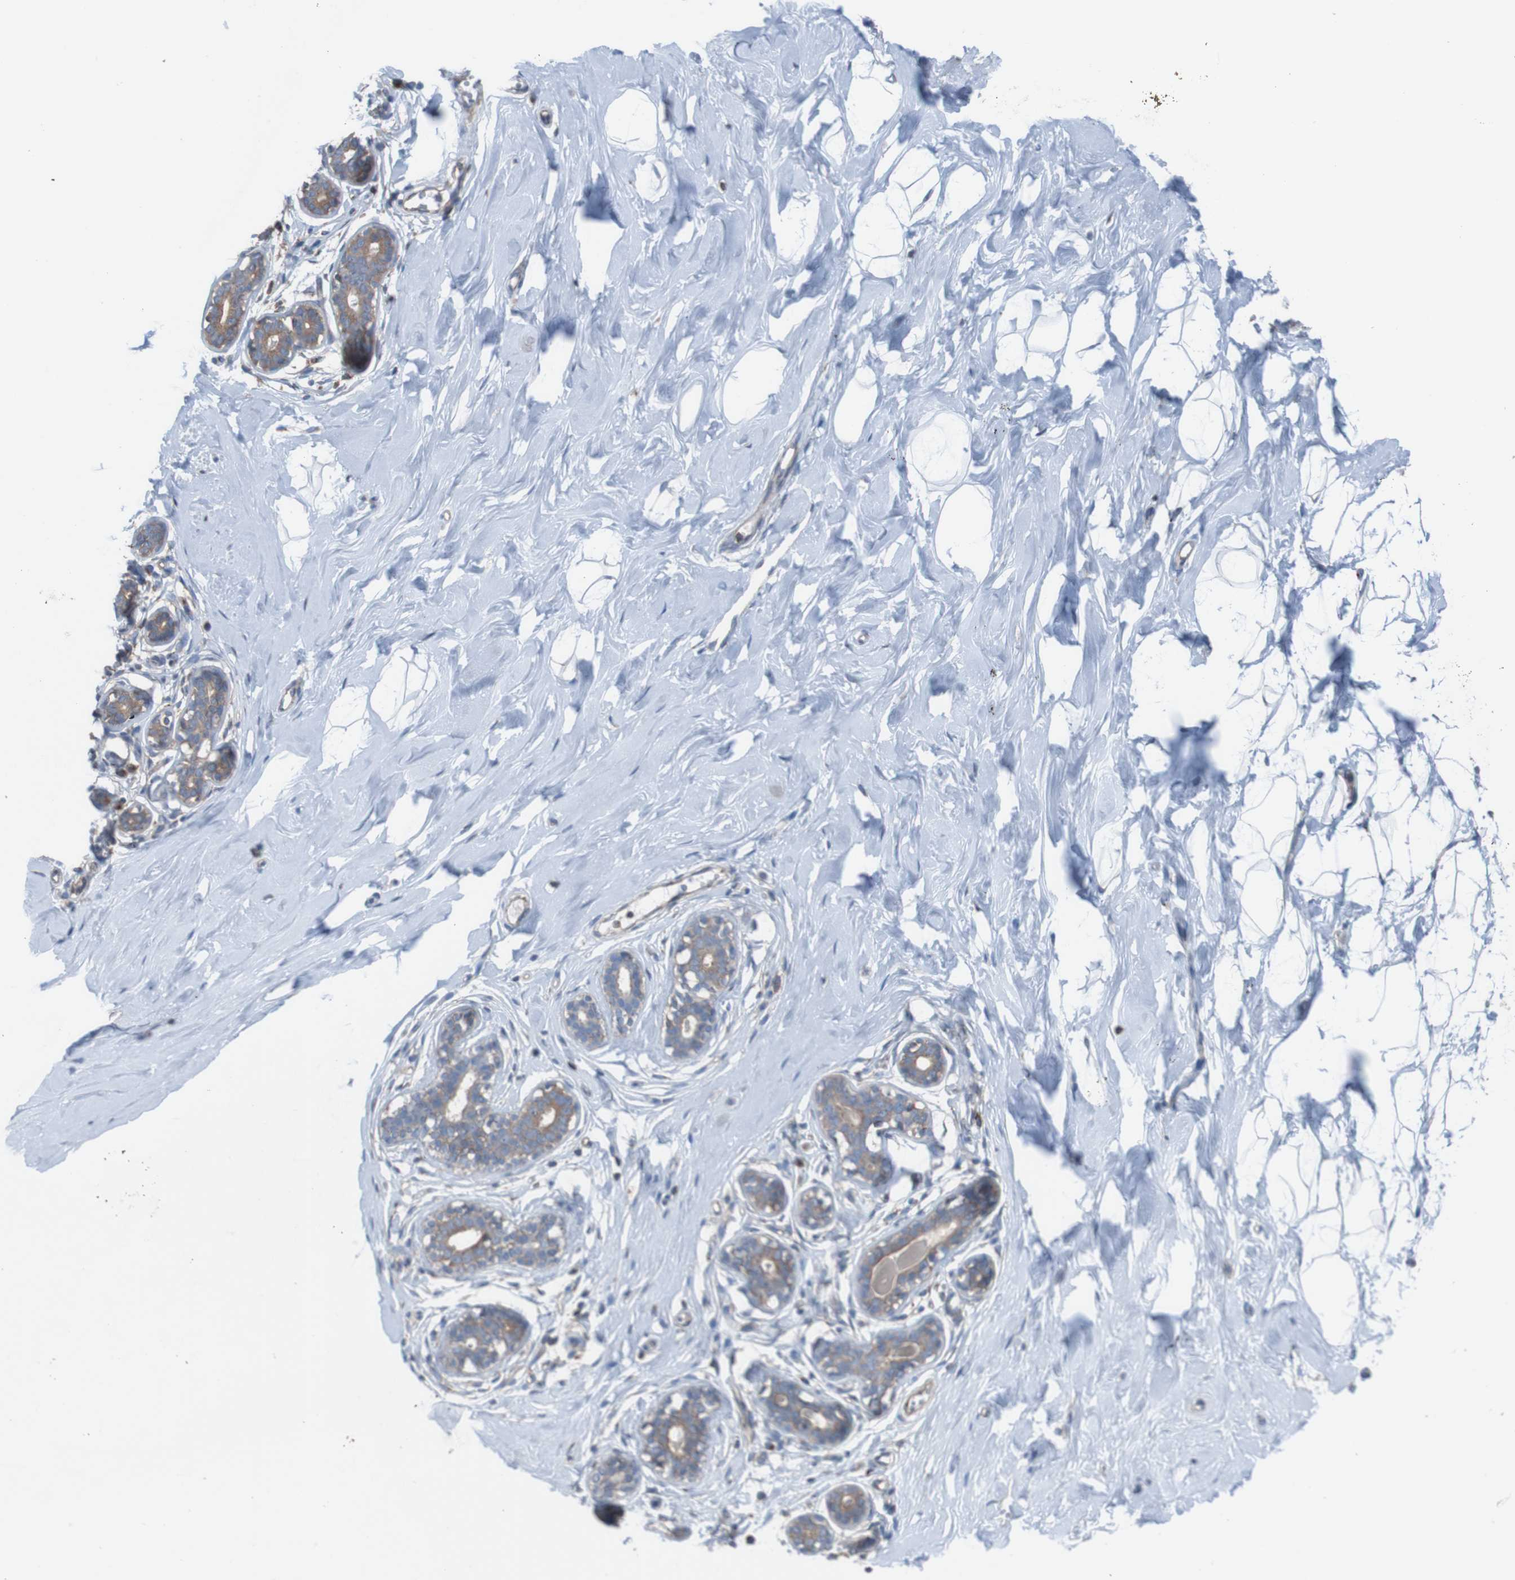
{"staining": {"intensity": "negative", "quantity": "none", "location": "none"}, "tissue": "breast", "cell_type": "Adipocytes", "image_type": "normal", "snomed": [{"axis": "morphology", "description": "Normal tissue, NOS"}, {"axis": "topography", "description": "Breast"}], "caption": "High magnification brightfield microscopy of unremarkable breast stained with DAB (brown) and counterstained with hematoxylin (blue): adipocytes show no significant staining.", "gene": "MINAR1", "patient": {"sex": "female", "age": 23}}